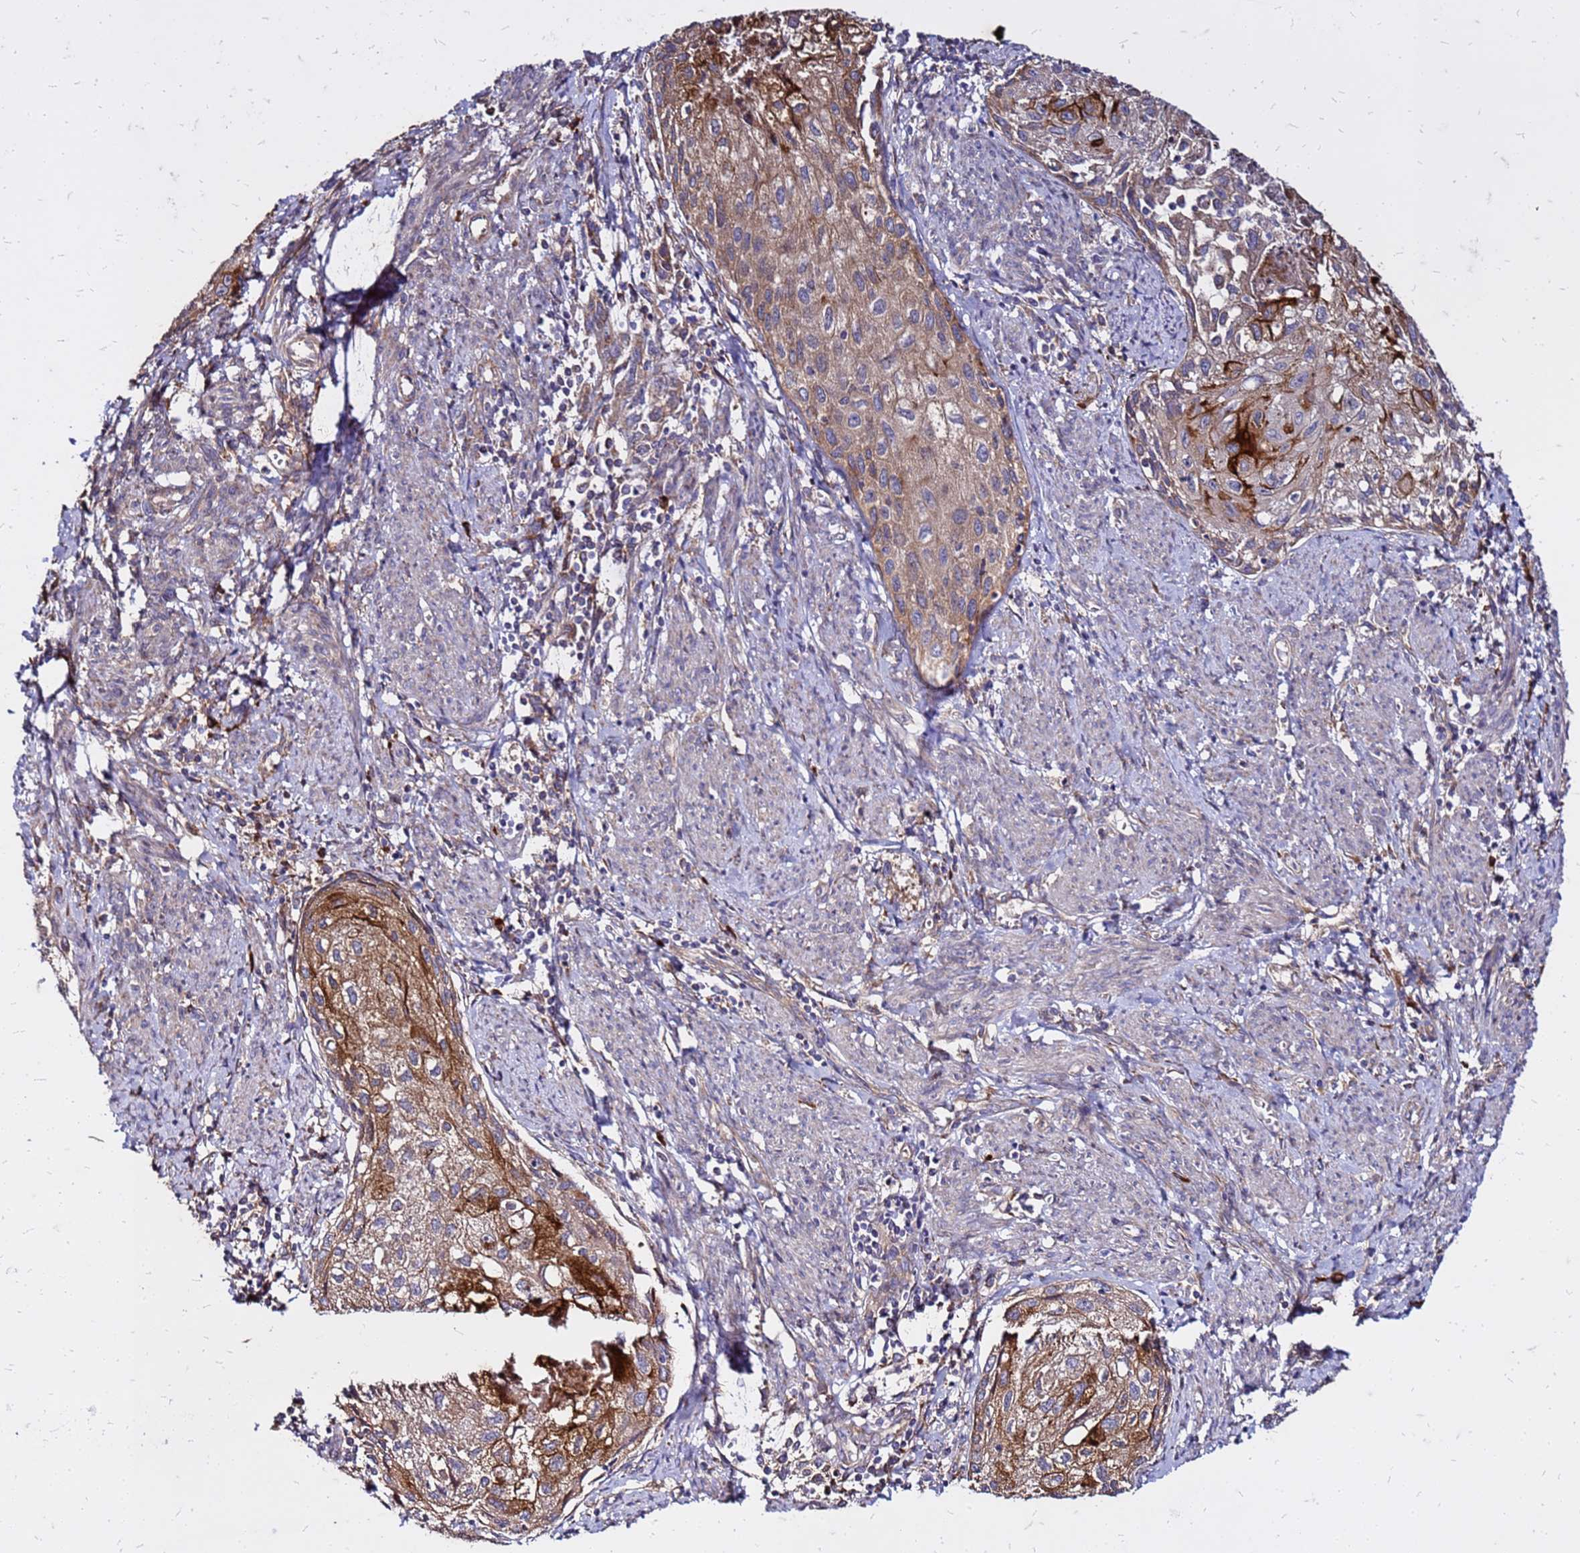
{"staining": {"intensity": "moderate", "quantity": "25%-75%", "location": "cytoplasmic/membranous"}, "tissue": "cervical cancer", "cell_type": "Tumor cells", "image_type": "cancer", "snomed": [{"axis": "morphology", "description": "Squamous cell carcinoma, NOS"}, {"axis": "topography", "description": "Cervix"}], "caption": "Immunohistochemical staining of cervical cancer (squamous cell carcinoma) exhibits moderate cytoplasmic/membranous protein positivity in about 25%-75% of tumor cells.", "gene": "VMO1", "patient": {"sex": "female", "age": 67}}